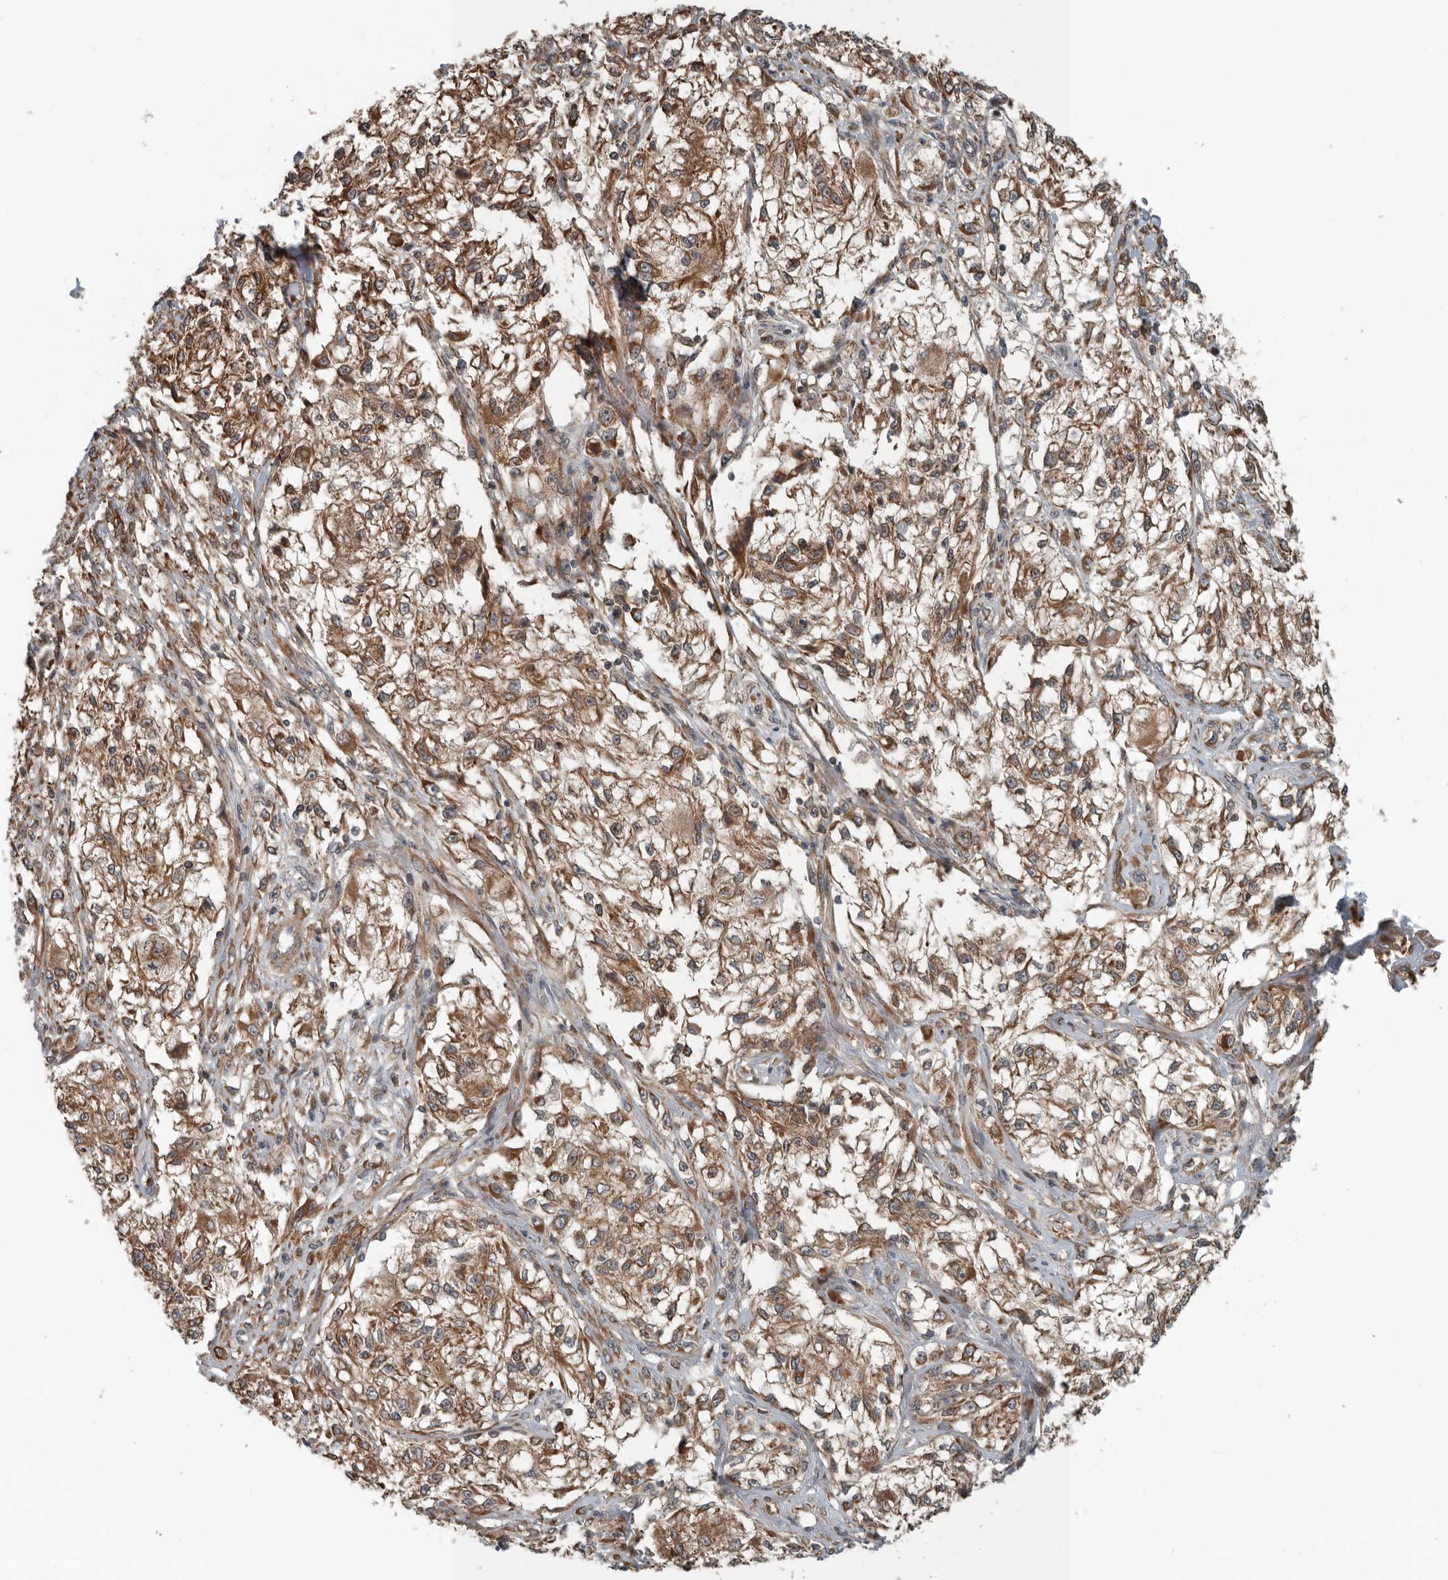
{"staining": {"intensity": "moderate", "quantity": ">75%", "location": "cytoplasmic/membranous"}, "tissue": "melanoma", "cell_type": "Tumor cells", "image_type": "cancer", "snomed": [{"axis": "morphology", "description": "Malignant melanoma, NOS"}, {"axis": "topography", "description": "Skin of head"}], "caption": "Protein expression analysis of malignant melanoma displays moderate cytoplasmic/membranous staining in approximately >75% of tumor cells.", "gene": "AMFR", "patient": {"sex": "male", "age": 83}}